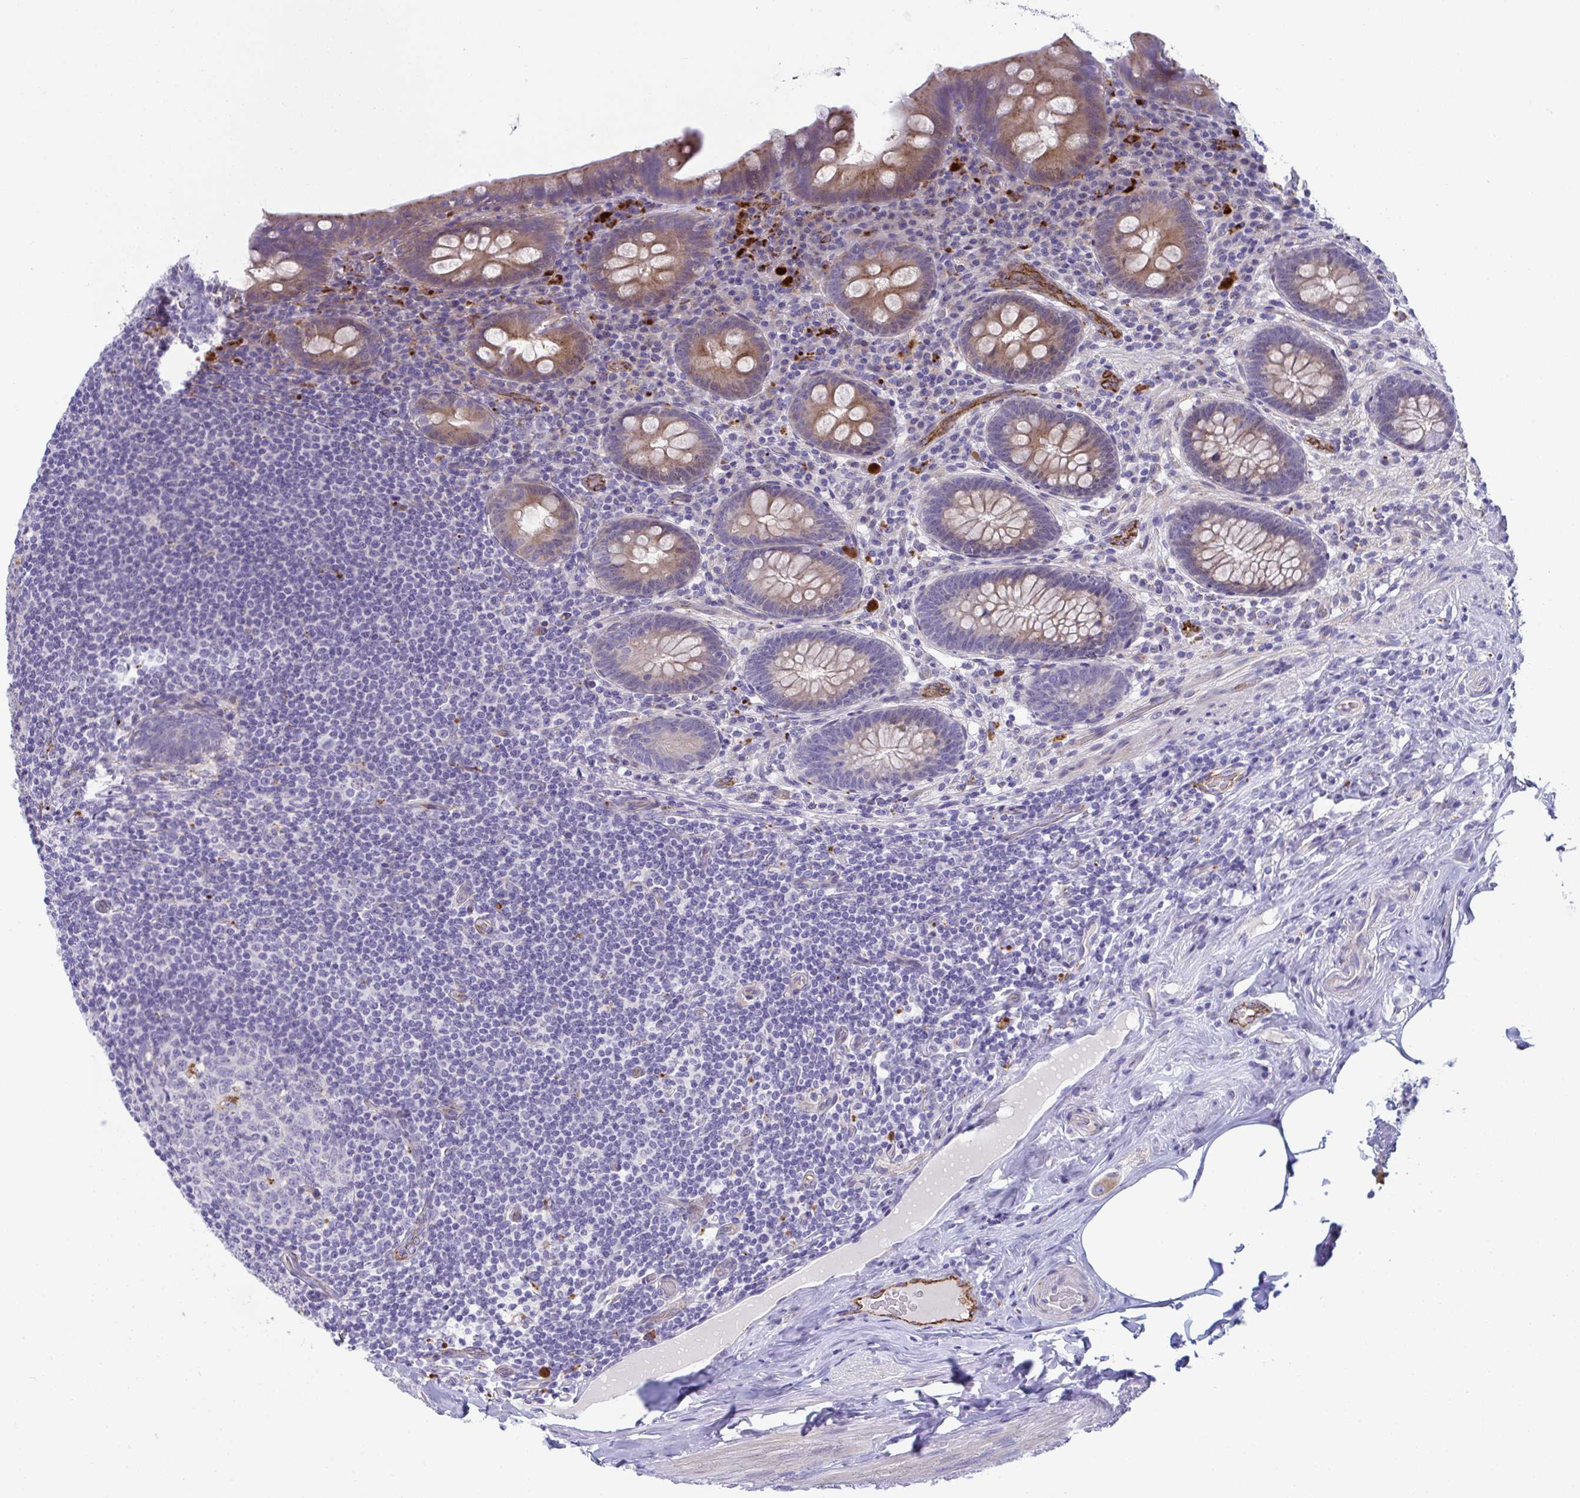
{"staining": {"intensity": "moderate", "quantity": "25%-75%", "location": "cytoplasmic/membranous"}, "tissue": "appendix", "cell_type": "Glandular cells", "image_type": "normal", "snomed": [{"axis": "morphology", "description": "Normal tissue, NOS"}, {"axis": "topography", "description": "Appendix"}], "caption": "Glandular cells exhibit medium levels of moderate cytoplasmic/membranous positivity in about 25%-75% of cells in unremarkable human appendix. (DAB IHC, brown staining for protein, blue staining for nuclei).", "gene": "TOR1AIP2", "patient": {"sex": "male", "age": 71}}